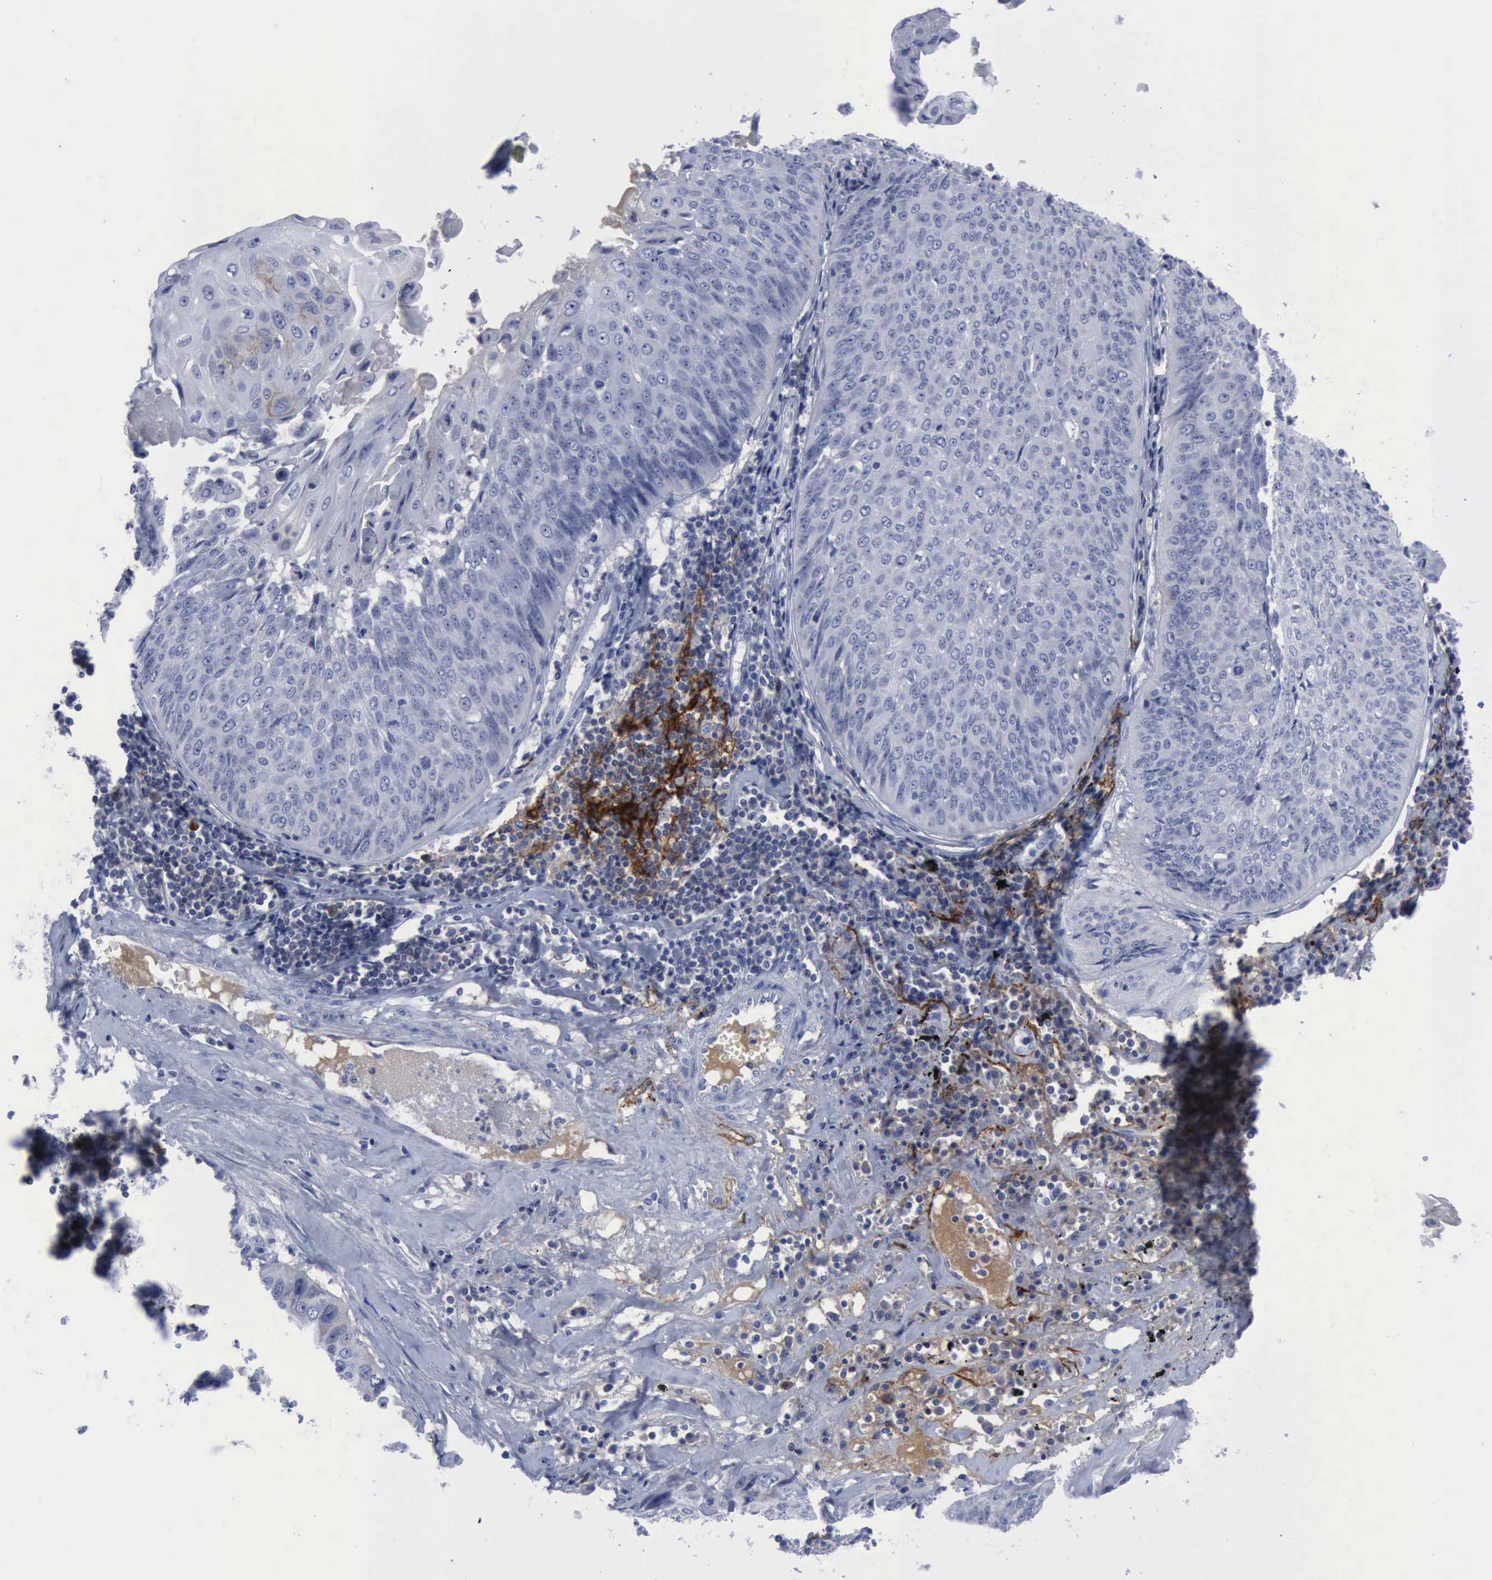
{"staining": {"intensity": "negative", "quantity": "none", "location": "none"}, "tissue": "lung cancer", "cell_type": "Tumor cells", "image_type": "cancer", "snomed": [{"axis": "morphology", "description": "Adenocarcinoma, NOS"}, {"axis": "topography", "description": "Lung"}], "caption": "A histopathology image of human lung adenocarcinoma is negative for staining in tumor cells.", "gene": "NGFR", "patient": {"sex": "male", "age": 60}}